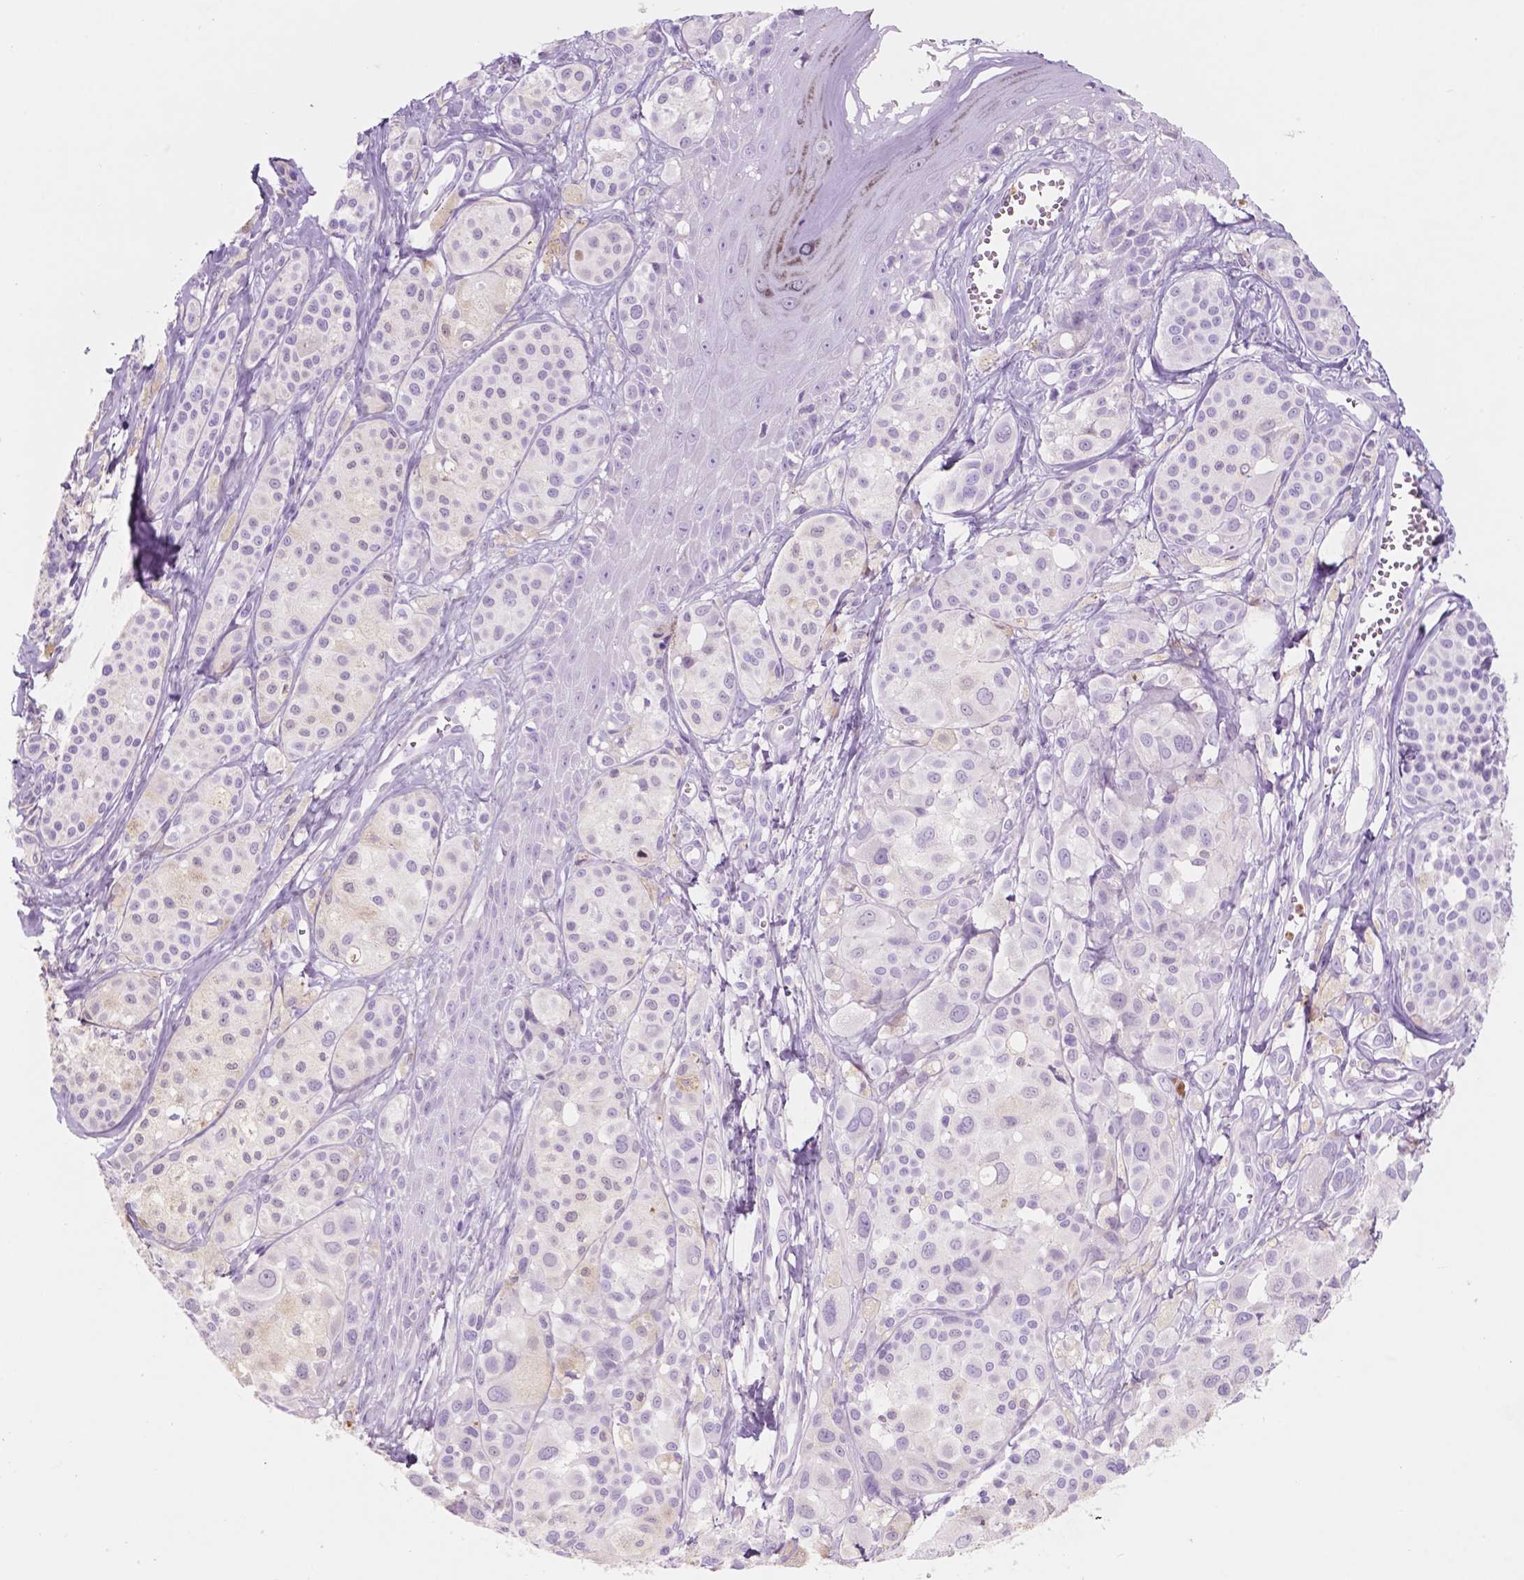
{"staining": {"intensity": "negative", "quantity": "none", "location": "none"}, "tissue": "melanoma", "cell_type": "Tumor cells", "image_type": "cancer", "snomed": [{"axis": "morphology", "description": "Malignant melanoma, NOS"}, {"axis": "topography", "description": "Skin"}], "caption": "Immunohistochemistry histopathology image of human malignant melanoma stained for a protein (brown), which reveals no positivity in tumor cells.", "gene": "CUZD1", "patient": {"sex": "male", "age": 77}}